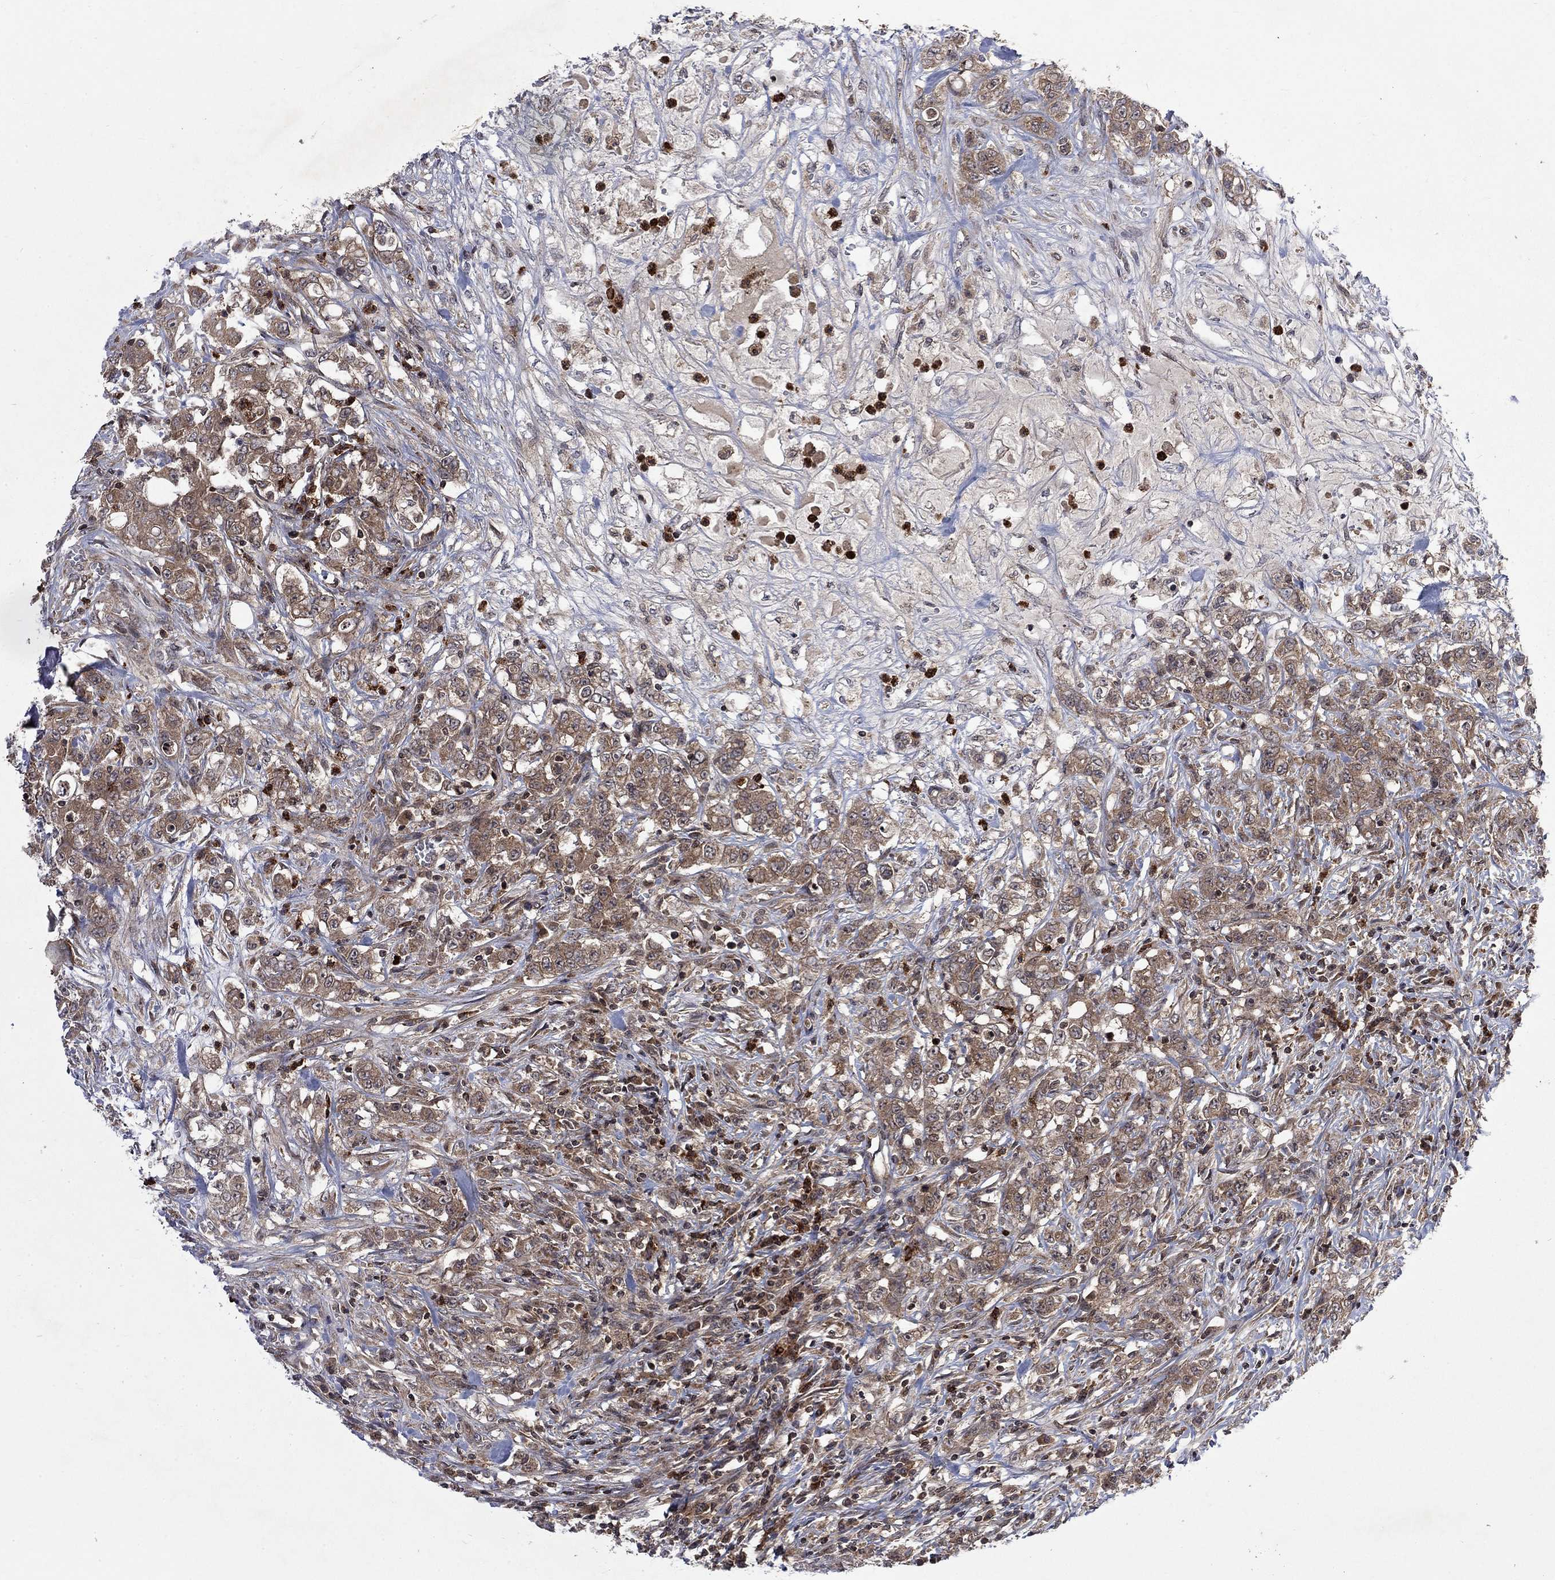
{"staining": {"intensity": "moderate", "quantity": ">75%", "location": "cytoplasmic/membranous"}, "tissue": "colorectal cancer", "cell_type": "Tumor cells", "image_type": "cancer", "snomed": [{"axis": "morphology", "description": "Adenocarcinoma, NOS"}, {"axis": "topography", "description": "Colon"}], "caption": "This image exhibits colorectal cancer (adenocarcinoma) stained with immunohistochemistry to label a protein in brown. The cytoplasmic/membranous of tumor cells show moderate positivity for the protein. Nuclei are counter-stained blue.", "gene": "TMEM33", "patient": {"sex": "female", "age": 48}}